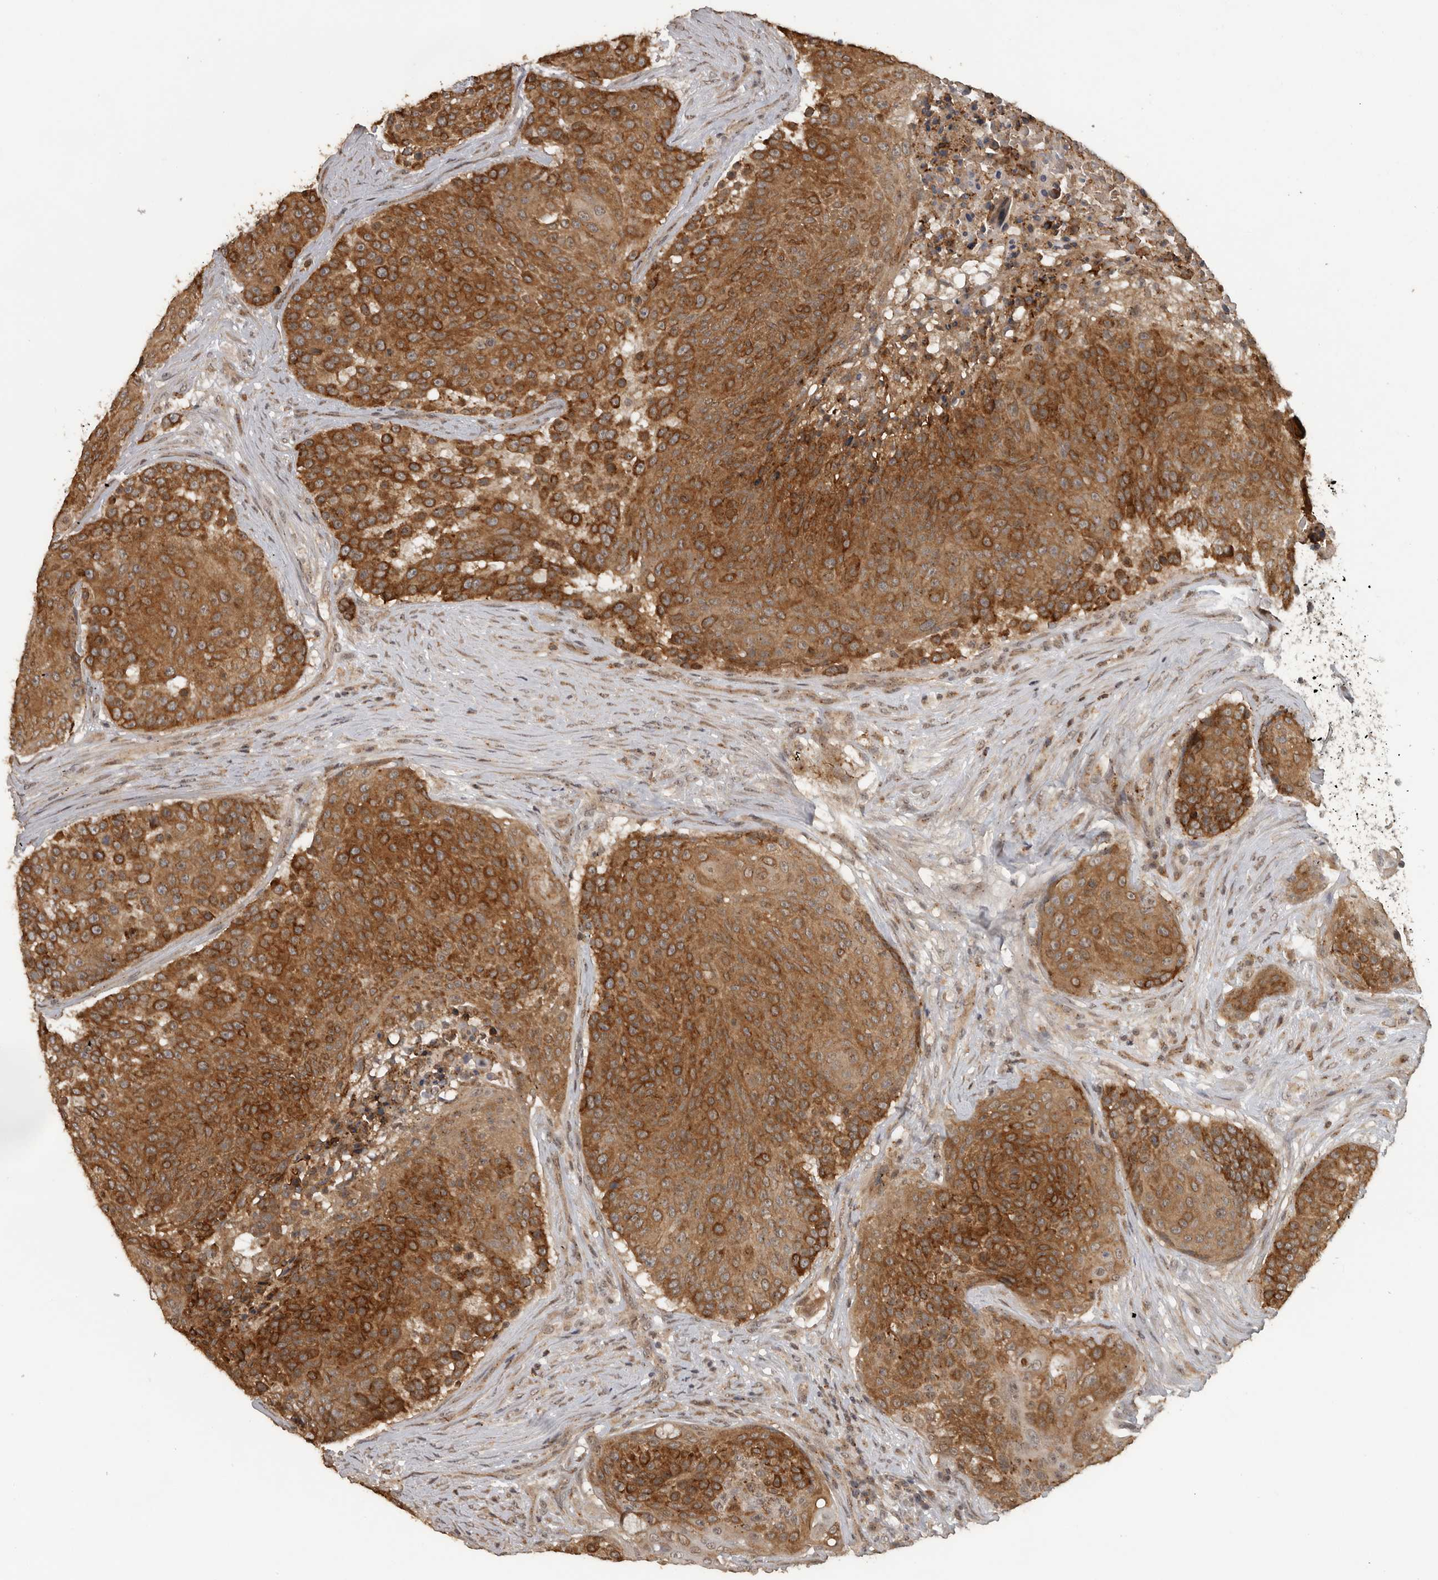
{"staining": {"intensity": "strong", "quantity": ">75%", "location": "cytoplasmic/membranous"}, "tissue": "urothelial cancer", "cell_type": "Tumor cells", "image_type": "cancer", "snomed": [{"axis": "morphology", "description": "Urothelial carcinoma, High grade"}, {"axis": "topography", "description": "Urinary bladder"}], "caption": "High-grade urothelial carcinoma stained for a protein (brown) reveals strong cytoplasmic/membranous positive positivity in approximately >75% of tumor cells.", "gene": "CEP350", "patient": {"sex": "female", "age": 63}}